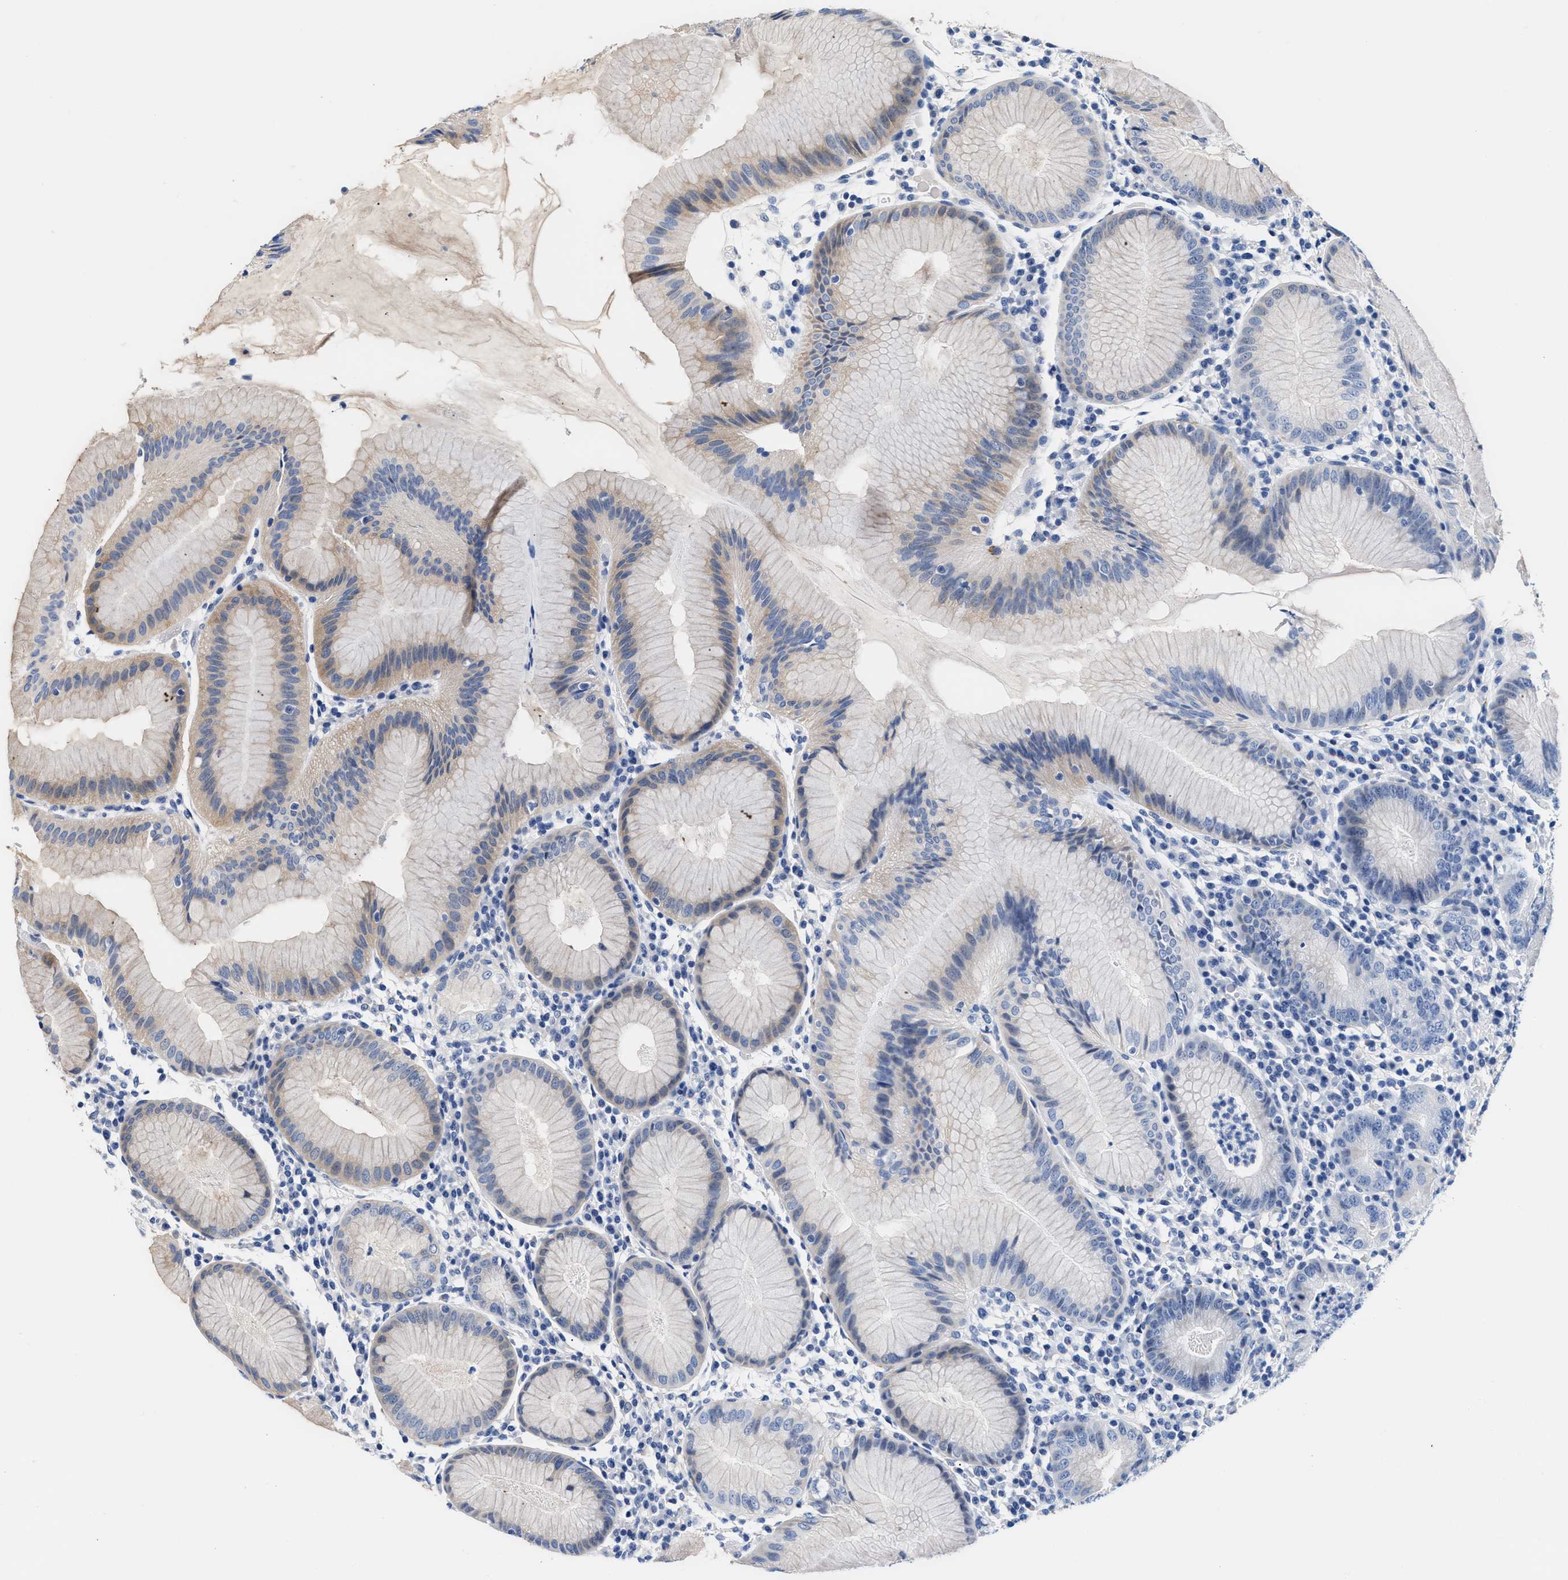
{"staining": {"intensity": "weak", "quantity": "<25%", "location": "cytoplasmic/membranous"}, "tissue": "stomach", "cell_type": "Glandular cells", "image_type": "normal", "snomed": [{"axis": "morphology", "description": "Normal tissue, NOS"}, {"axis": "topography", "description": "Stomach"}, {"axis": "topography", "description": "Stomach, lower"}], "caption": "Image shows no protein positivity in glandular cells of benign stomach.", "gene": "ACTL7B", "patient": {"sex": "female", "age": 75}}